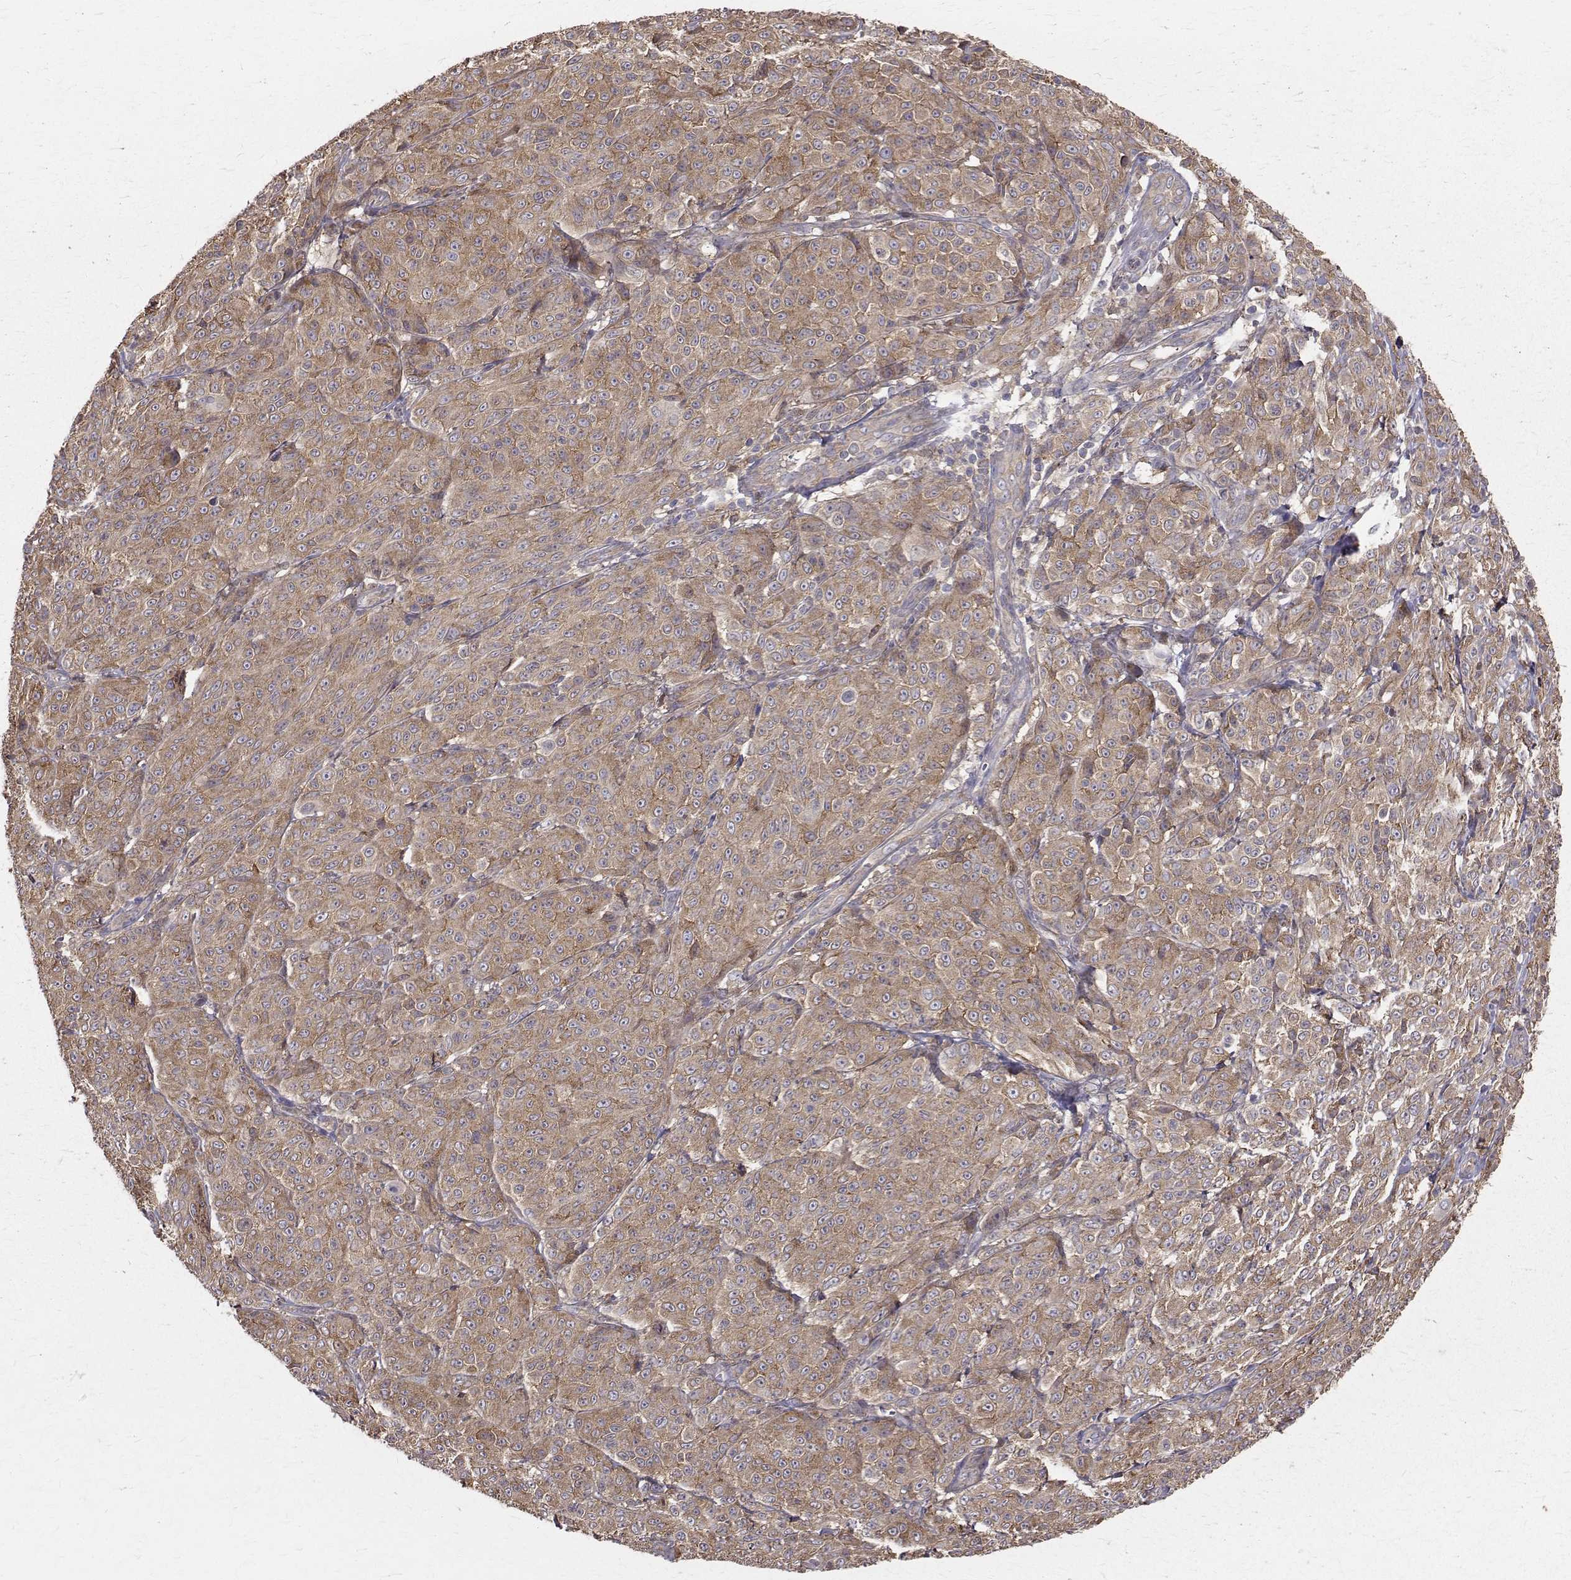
{"staining": {"intensity": "moderate", "quantity": ">75%", "location": "cytoplasmic/membranous"}, "tissue": "melanoma", "cell_type": "Tumor cells", "image_type": "cancer", "snomed": [{"axis": "morphology", "description": "Malignant melanoma, NOS"}, {"axis": "topography", "description": "Skin"}], "caption": "Malignant melanoma stained for a protein displays moderate cytoplasmic/membranous positivity in tumor cells.", "gene": "FARSB", "patient": {"sex": "male", "age": 89}}